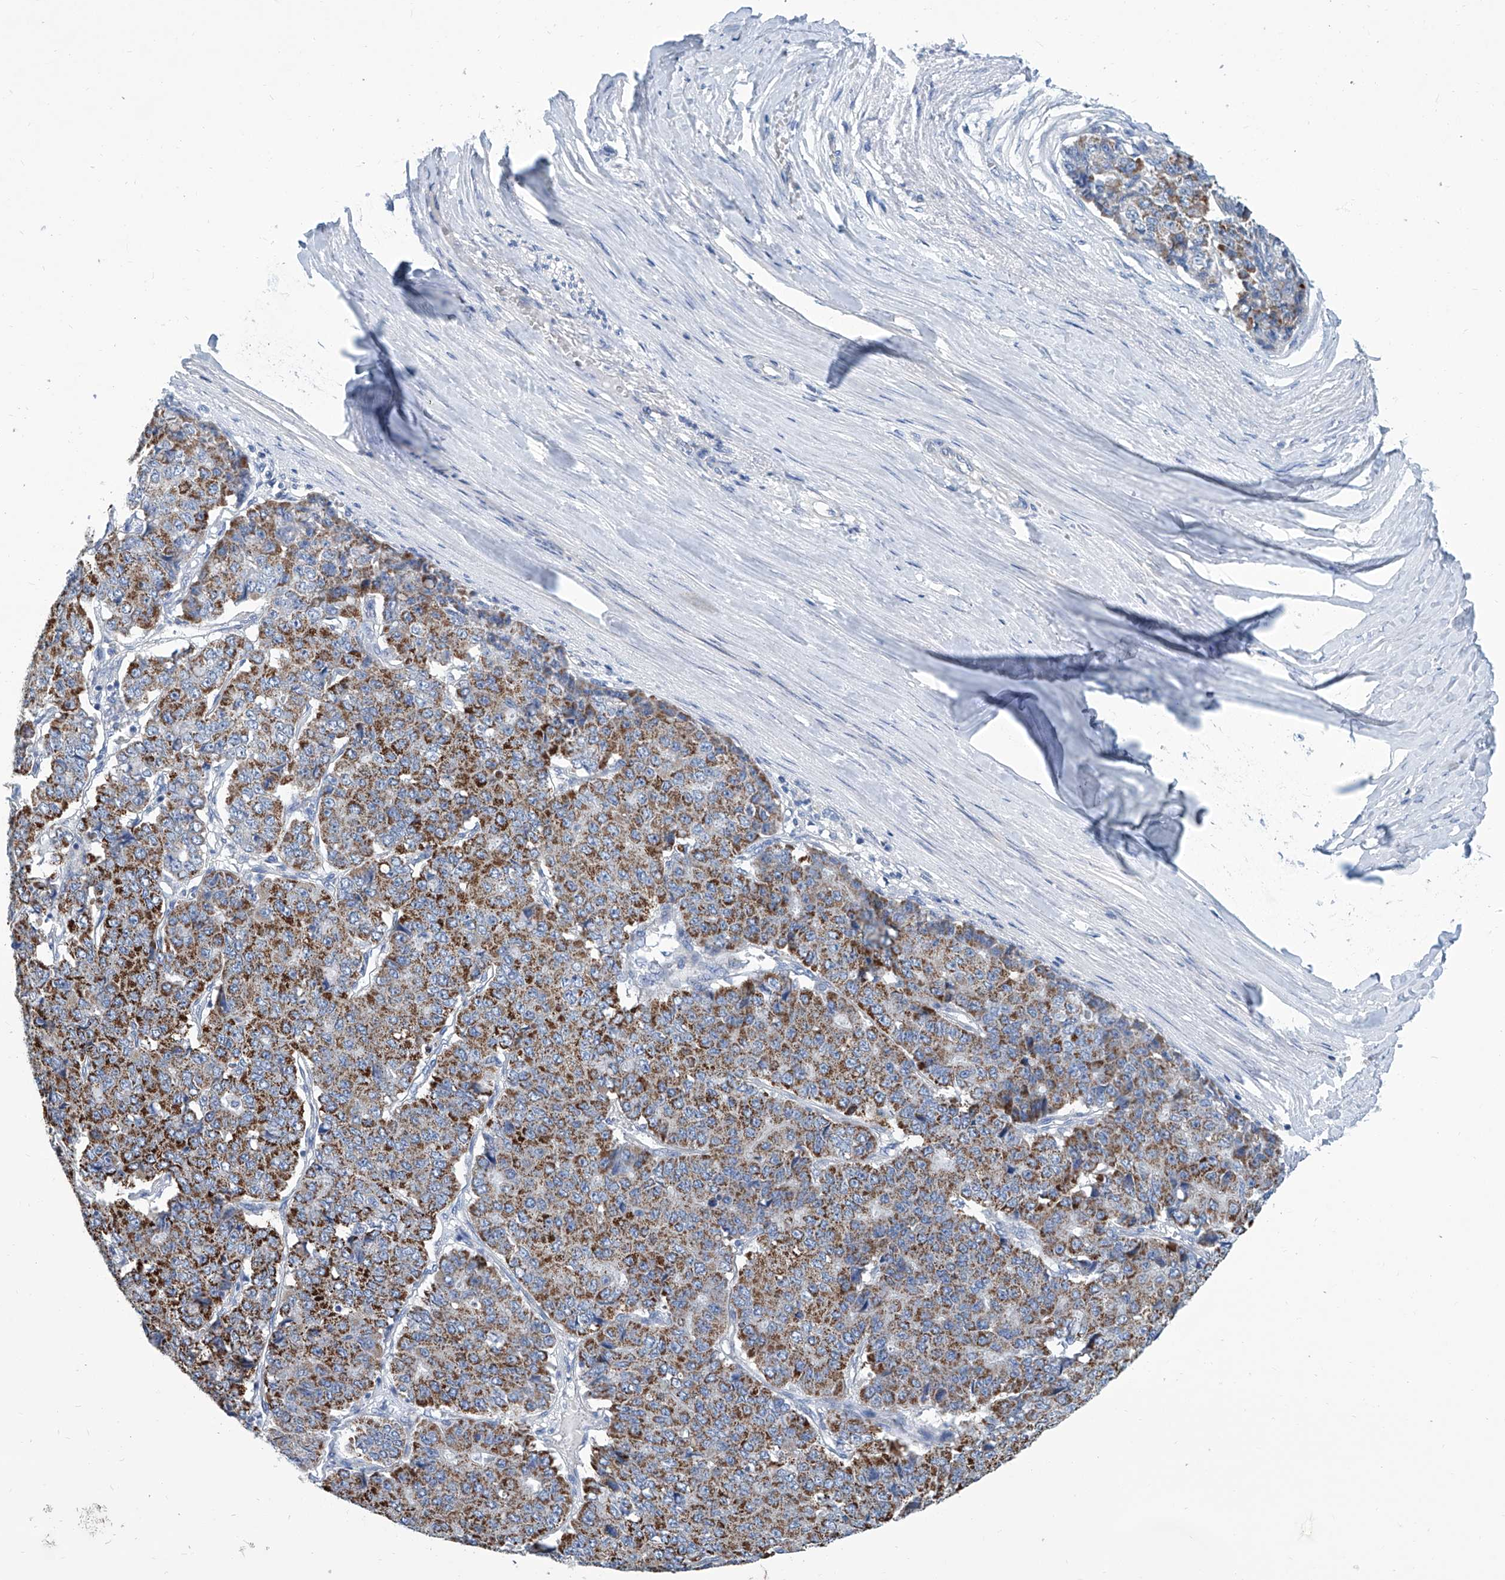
{"staining": {"intensity": "strong", "quantity": "25%-75%", "location": "cytoplasmic/membranous"}, "tissue": "pancreatic cancer", "cell_type": "Tumor cells", "image_type": "cancer", "snomed": [{"axis": "morphology", "description": "Adenocarcinoma, NOS"}, {"axis": "topography", "description": "Pancreas"}], "caption": "Pancreatic cancer (adenocarcinoma) stained for a protein shows strong cytoplasmic/membranous positivity in tumor cells.", "gene": "ZNF519", "patient": {"sex": "male", "age": 50}}